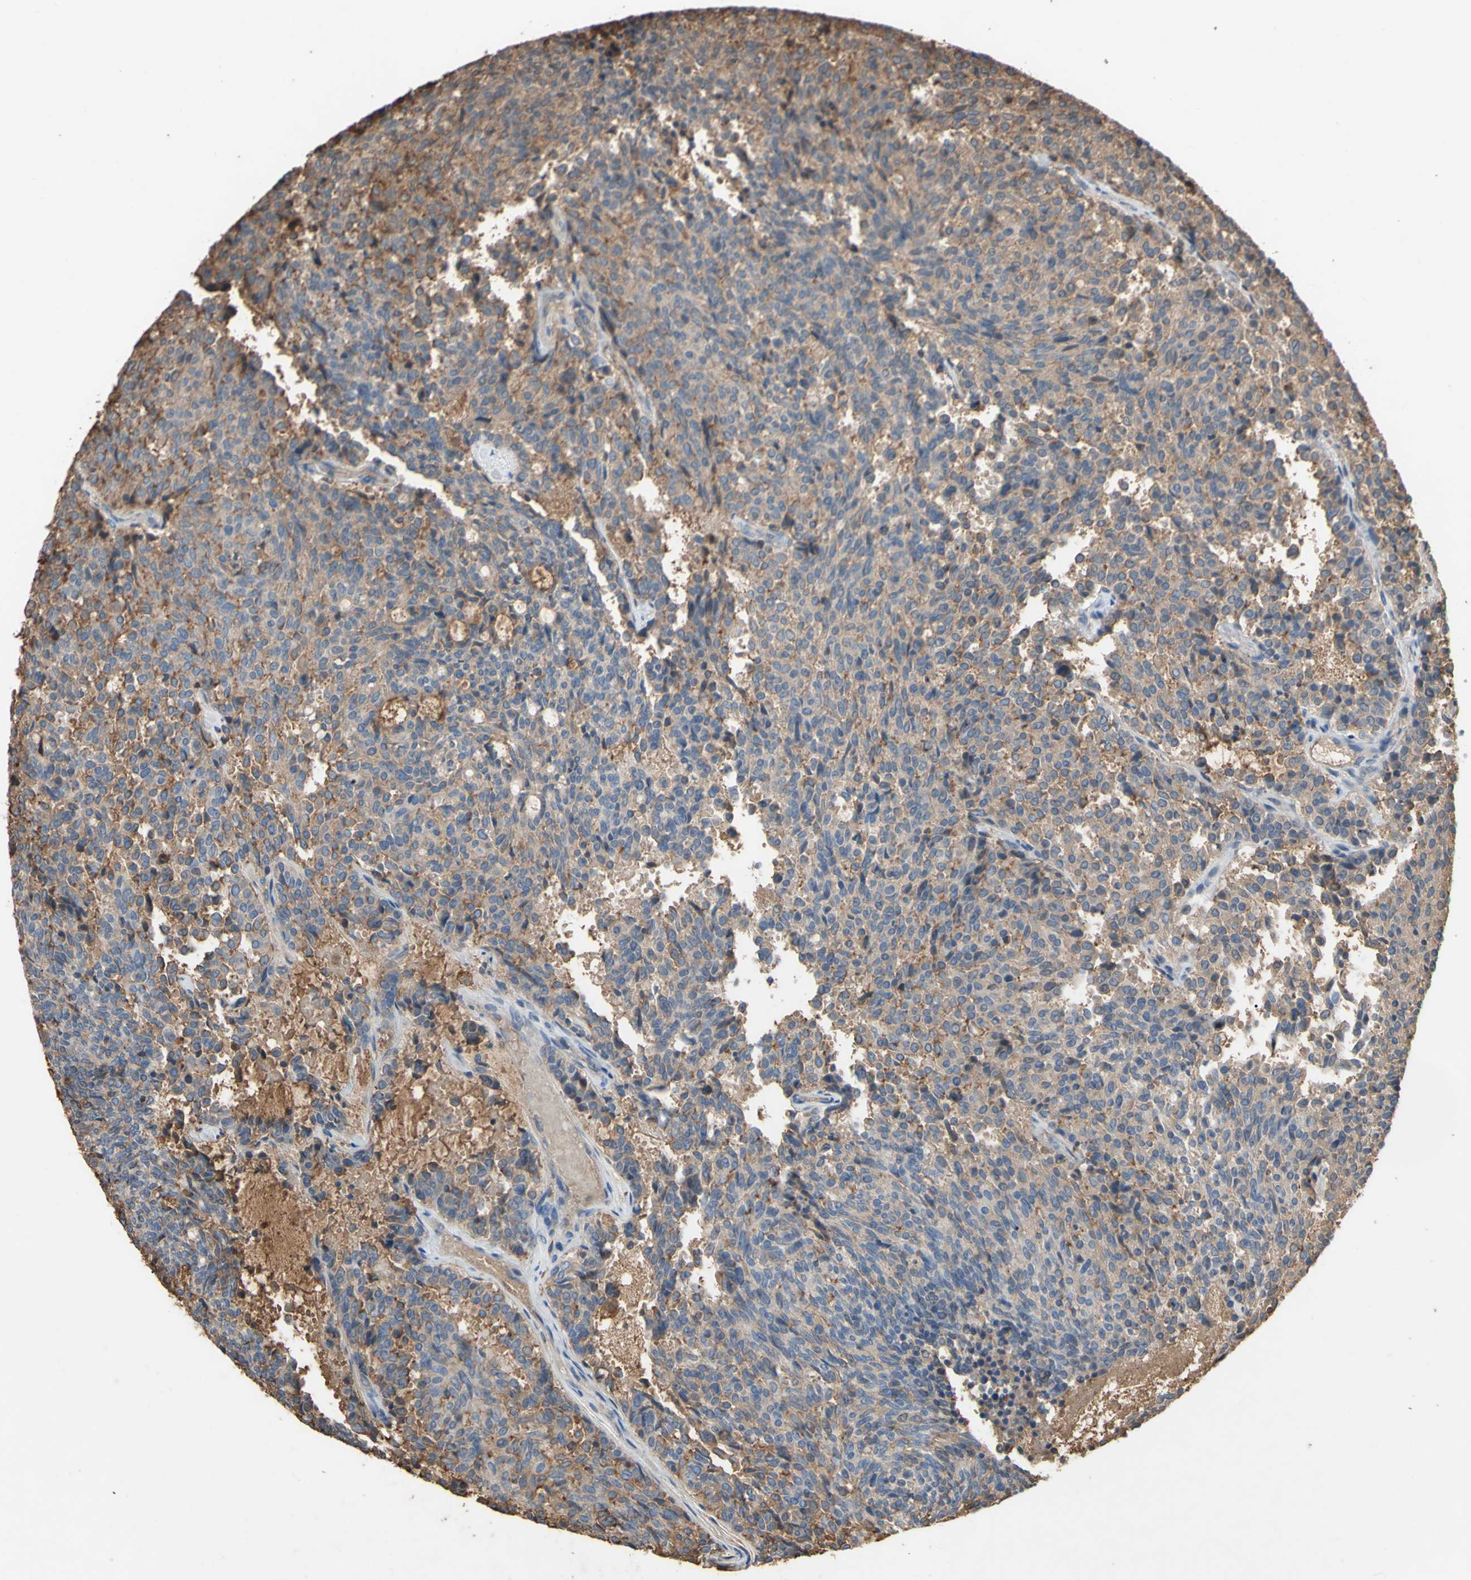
{"staining": {"intensity": "moderate", "quantity": "25%-75%", "location": "cytoplasmic/membranous"}, "tissue": "carcinoid", "cell_type": "Tumor cells", "image_type": "cancer", "snomed": [{"axis": "morphology", "description": "Carcinoid, malignant, NOS"}, {"axis": "topography", "description": "Pancreas"}], "caption": "Human malignant carcinoid stained with a brown dye shows moderate cytoplasmic/membranous positive staining in about 25%-75% of tumor cells.", "gene": "PTGDS", "patient": {"sex": "female", "age": 54}}